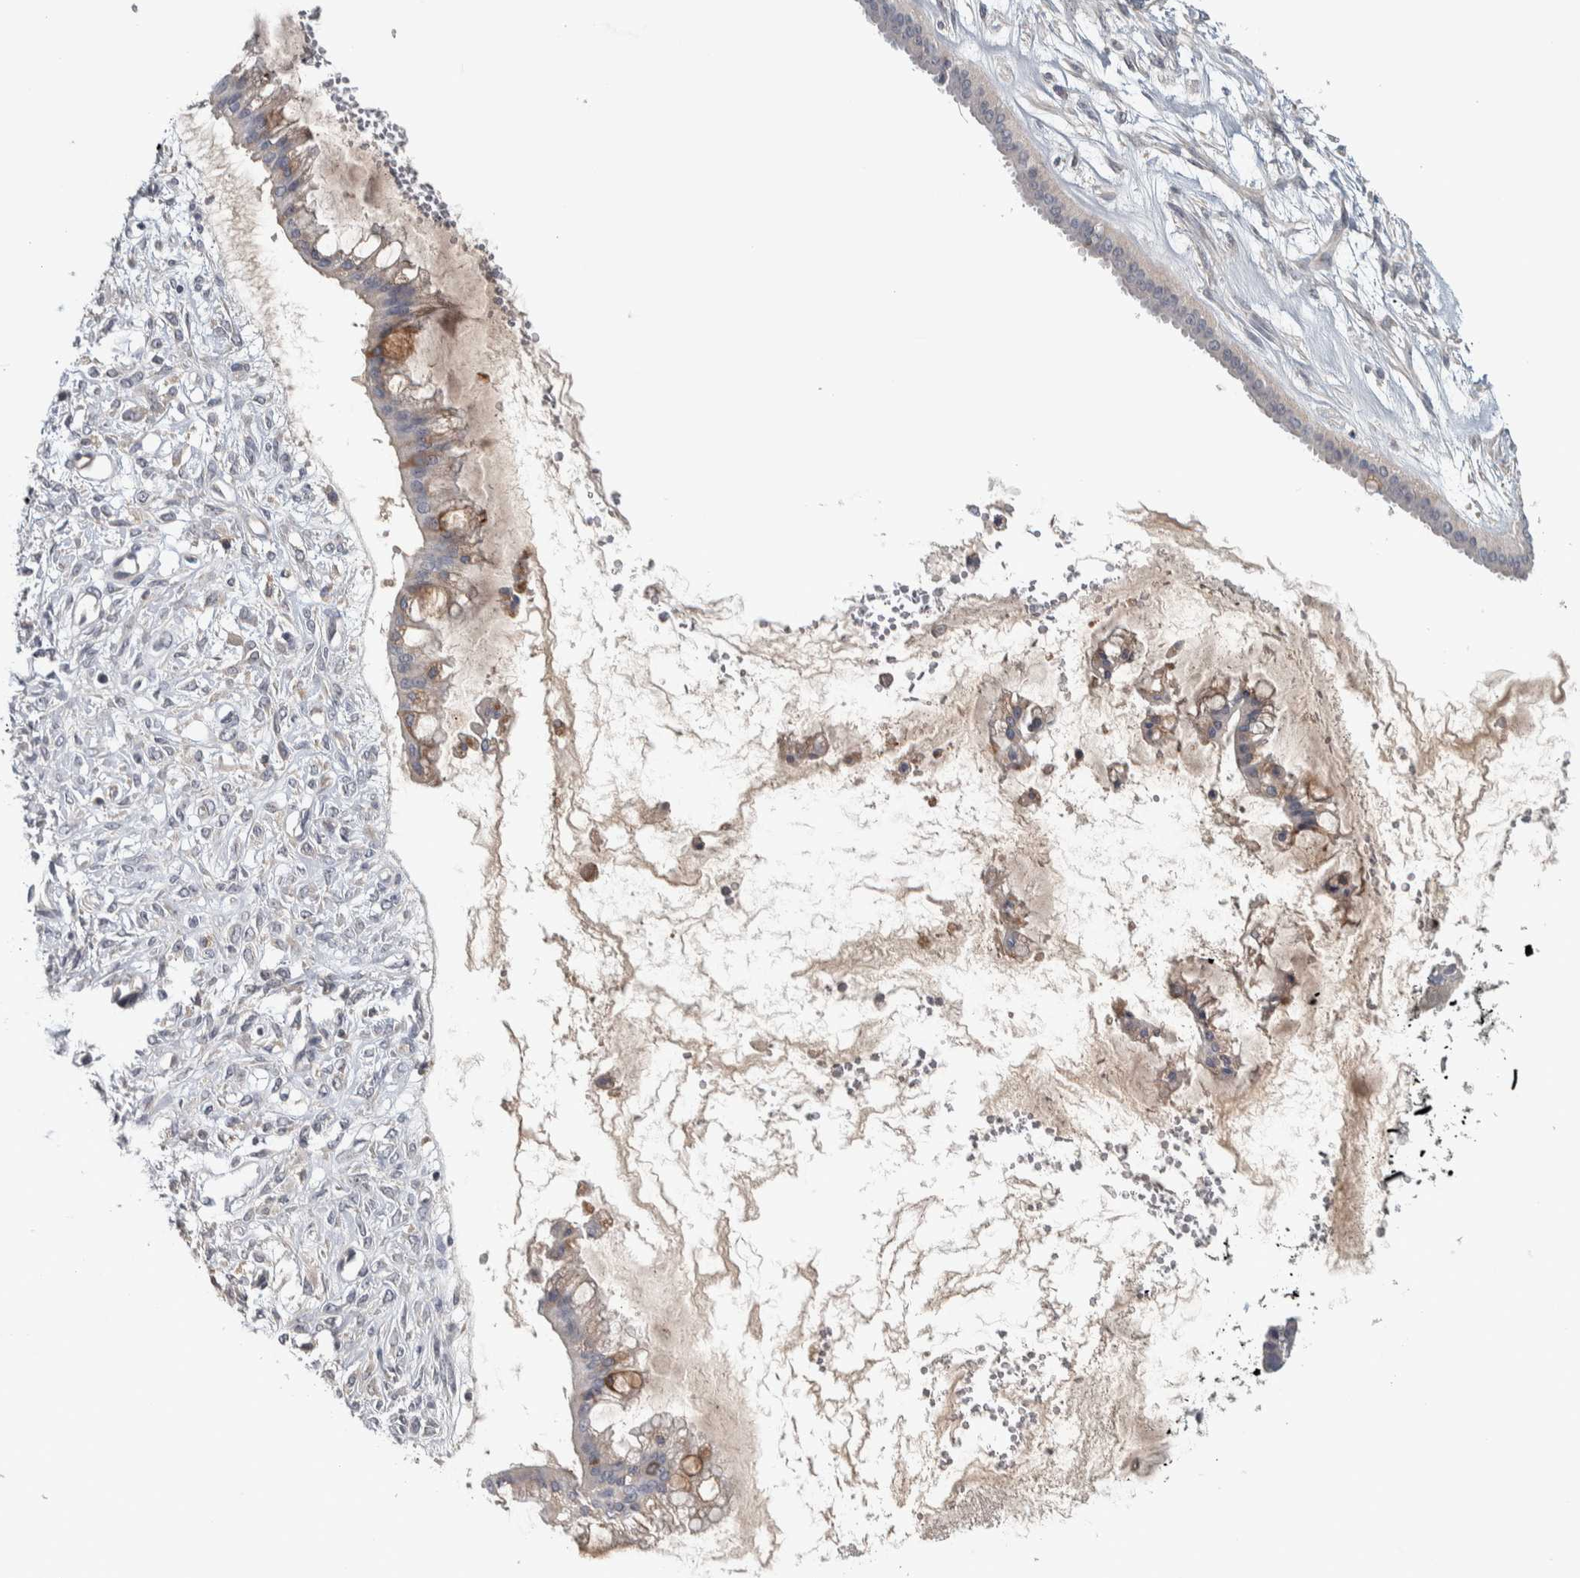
{"staining": {"intensity": "weak", "quantity": "<25%", "location": "cytoplasmic/membranous"}, "tissue": "ovarian cancer", "cell_type": "Tumor cells", "image_type": "cancer", "snomed": [{"axis": "morphology", "description": "Cystadenocarcinoma, mucinous, NOS"}, {"axis": "topography", "description": "Ovary"}], "caption": "IHC of human ovarian mucinous cystadenocarcinoma shows no staining in tumor cells.", "gene": "ADPRM", "patient": {"sex": "female", "age": 73}}